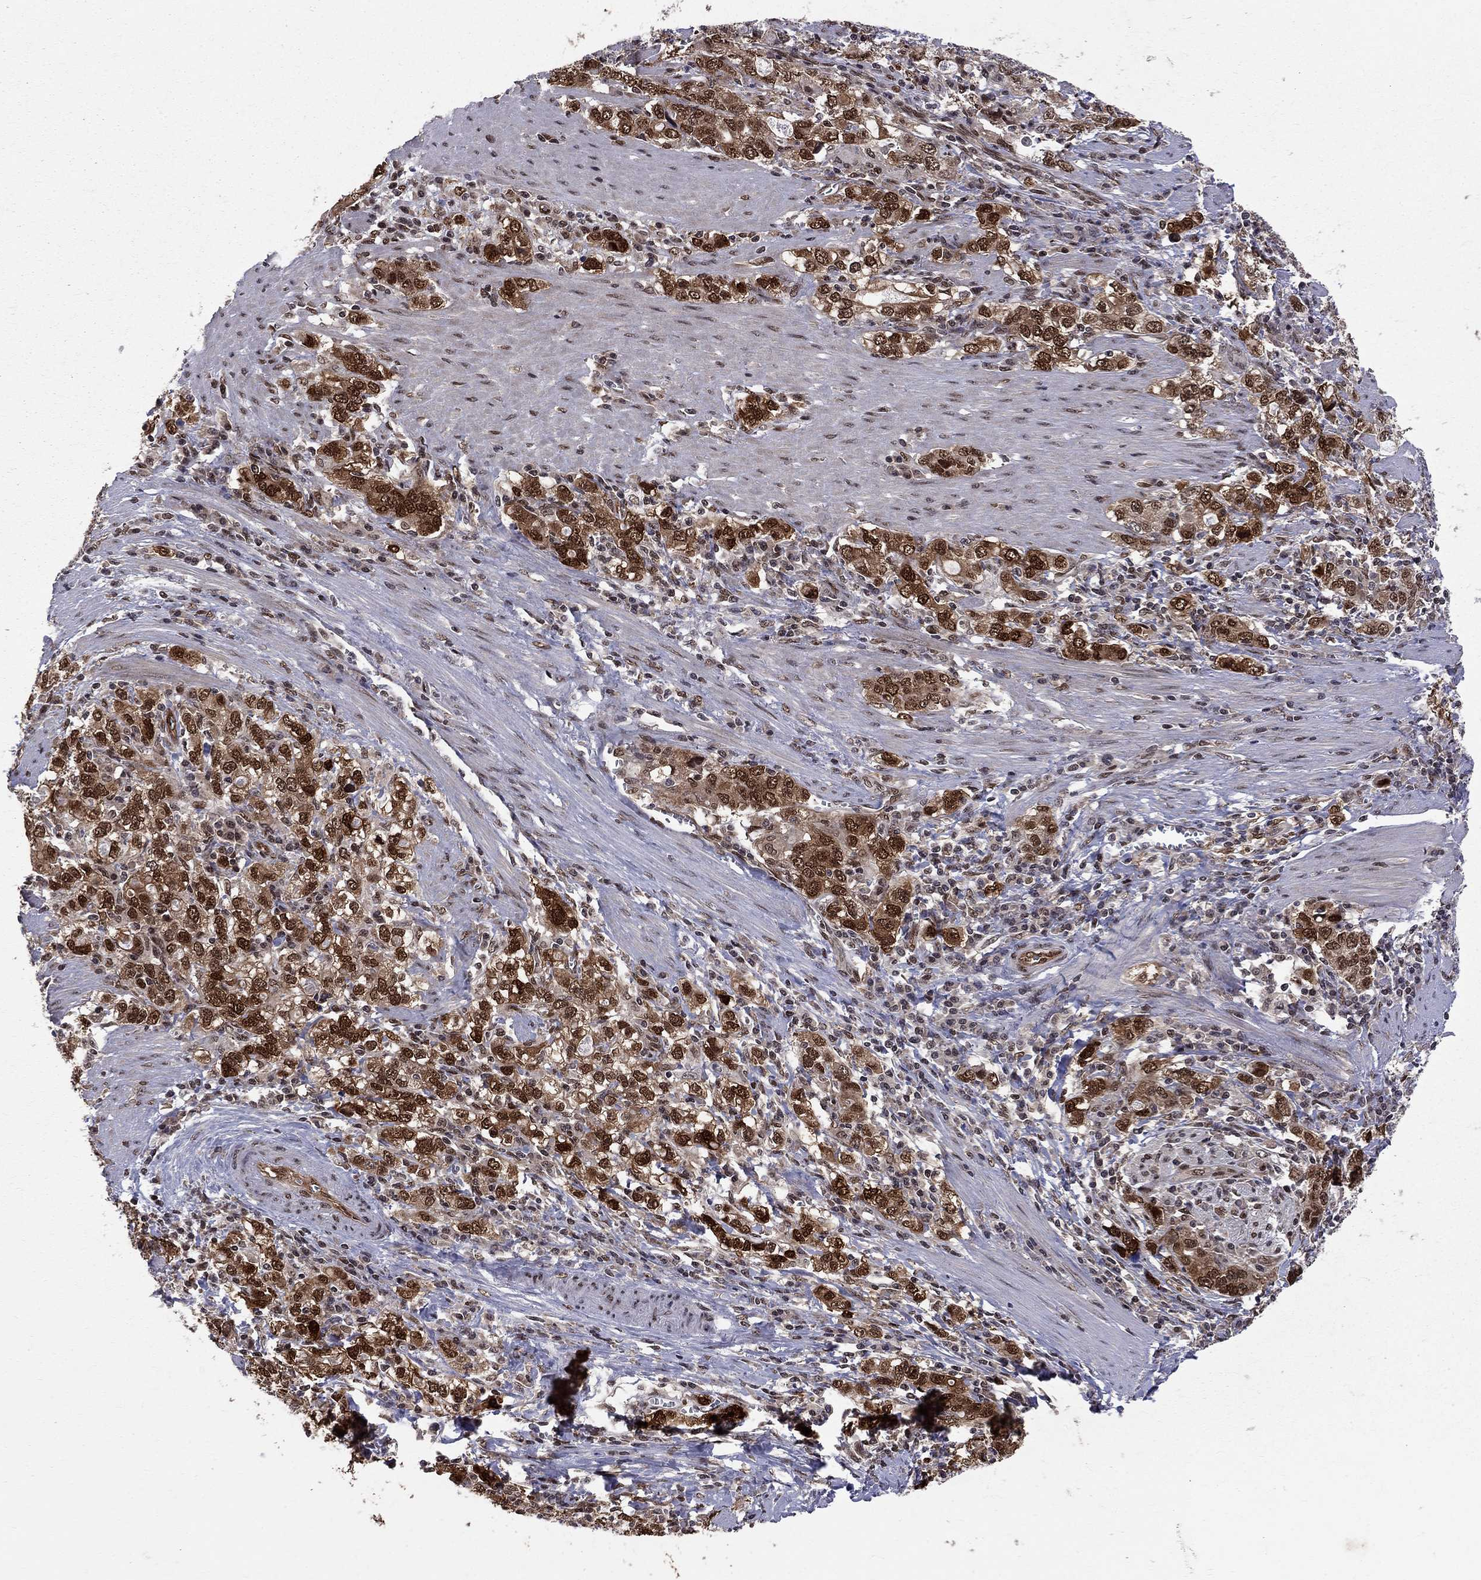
{"staining": {"intensity": "strong", "quantity": "25%-75%", "location": "cytoplasmic/membranous,nuclear"}, "tissue": "stomach cancer", "cell_type": "Tumor cells", "image_type": "cancer", "snomed": [{"axis": "morphology", "description": "Adenocarcinoma, NOS"}, {"axis": "topography", "description": "Stomach, lower"}], "caption": "This image reveals immunohistochemistry (IHC) staining of human stomach cancer (adenocarcinoma), with high strong cytoplasmic/membranous and nuclear expression in approximately 25%-75% of tumor cells.", "gene": "SAP30L", "patient": {"sex": "female", "age": 72}}